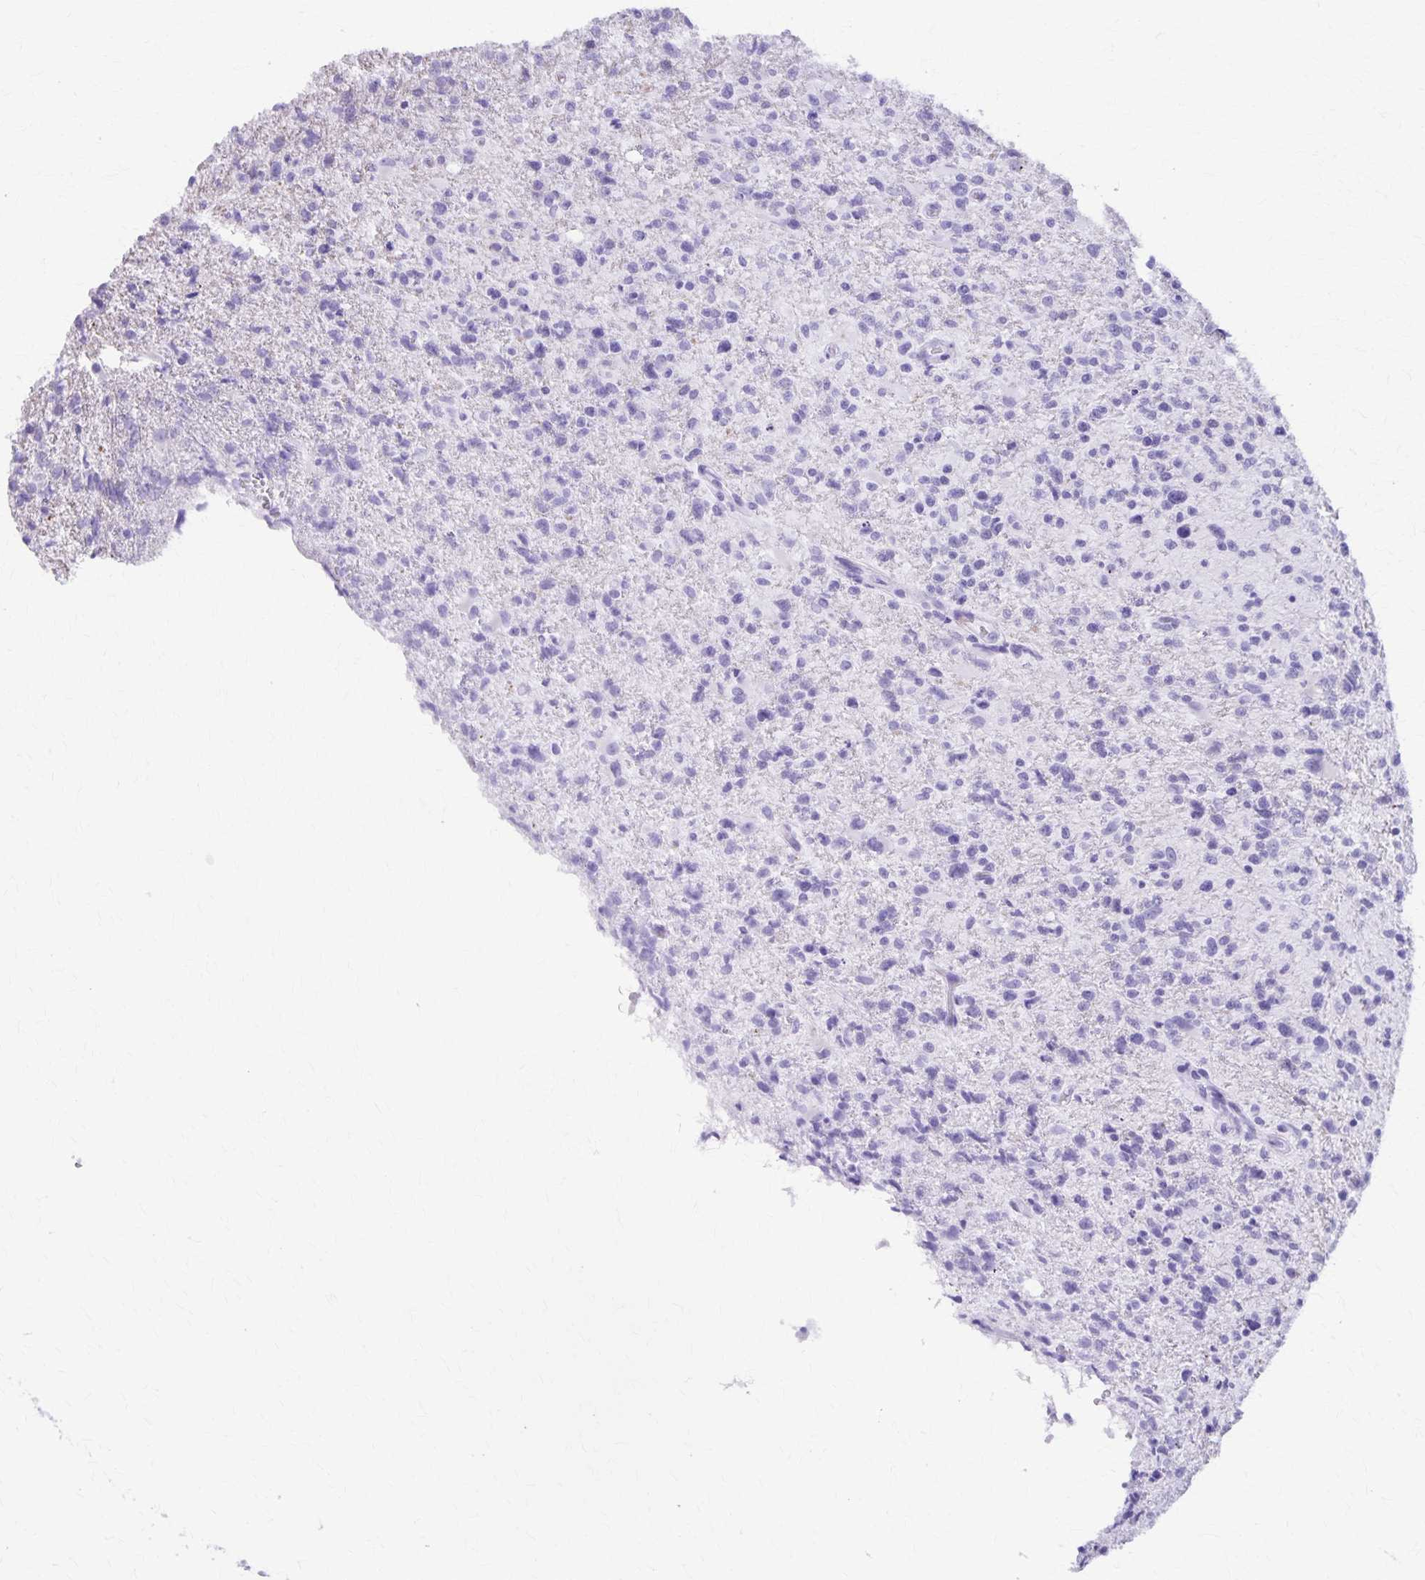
{"staining": {"intensity": "negative", "quantity": "none", "location": "none"}, "tissue": "glioma", "cell_type": "Tumor cells", "image_type": "cancer", "snomed": [{"axis": "morphology", "description": "Glioma, malignant, High grade"}, {"axis": "topography", "description": "Brain"}], "caption": "DAB immunohistochemical staining of malignant high-grade glioma exhibits no significant expression in tumor cells. Nuclei are stained in blue.", "gene": "DEFA5", "patient": {"sex": "male", "age": 63}}